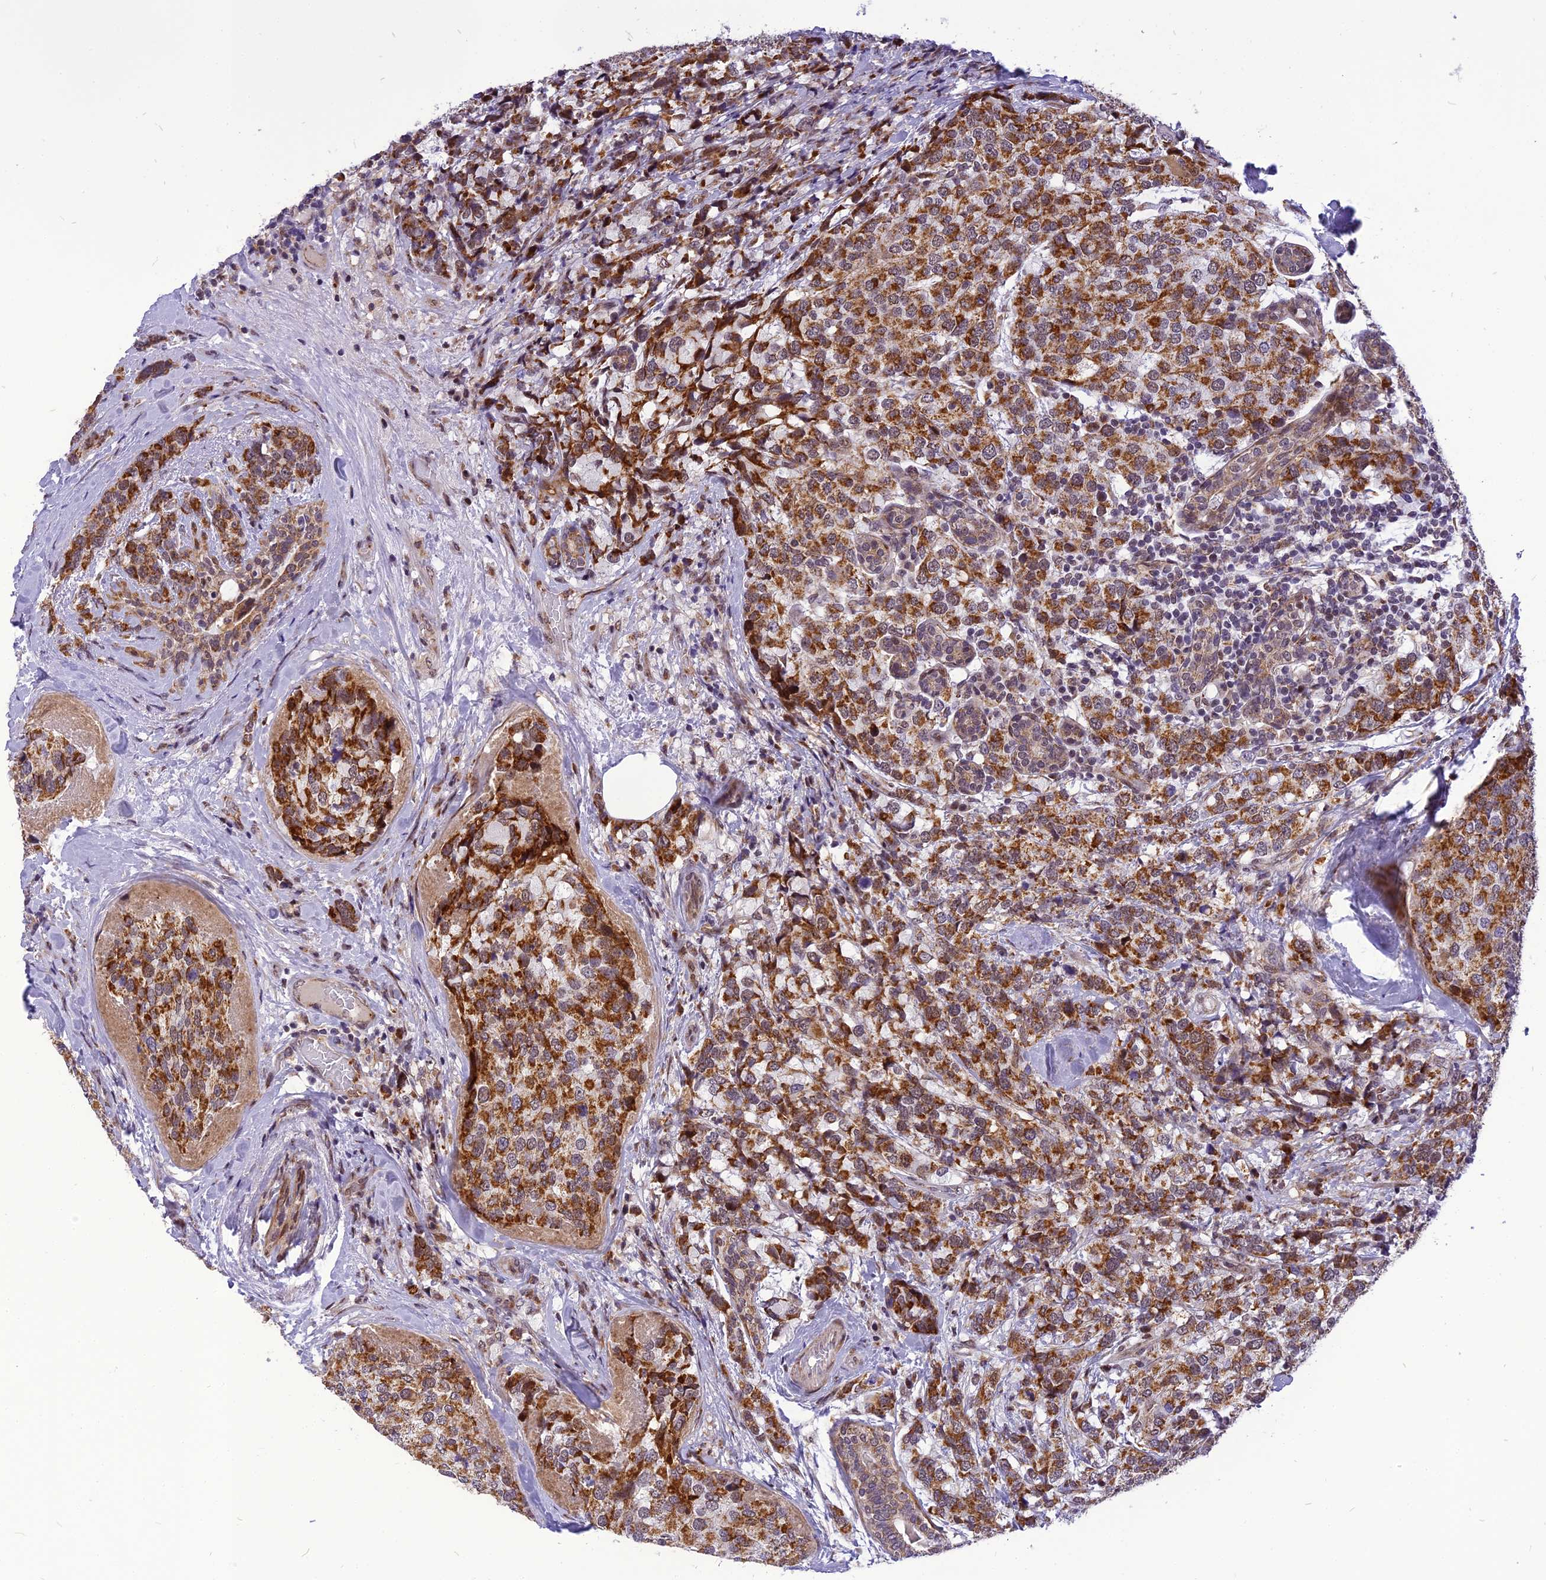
{"staining": {"intensity": "moderate", "quantity": ">75%", "location": "cytoplasmic/membranous"}, "tissue": "breast cancer", "cell_type": "Tumor cells", "image_type": "cancer", "snomed": [{"axis": "morphology", "description": "Lobular carcinoma"}, {"axis": "topography", "description": "Breast"}], "caption": "A brown stain labels moderate cytoplasmic/membranous expression of a protein in human breast lobular carcinoma tumor cells.", "gene": "CMC1", "patient": {"sex": "female", "age": 59}}